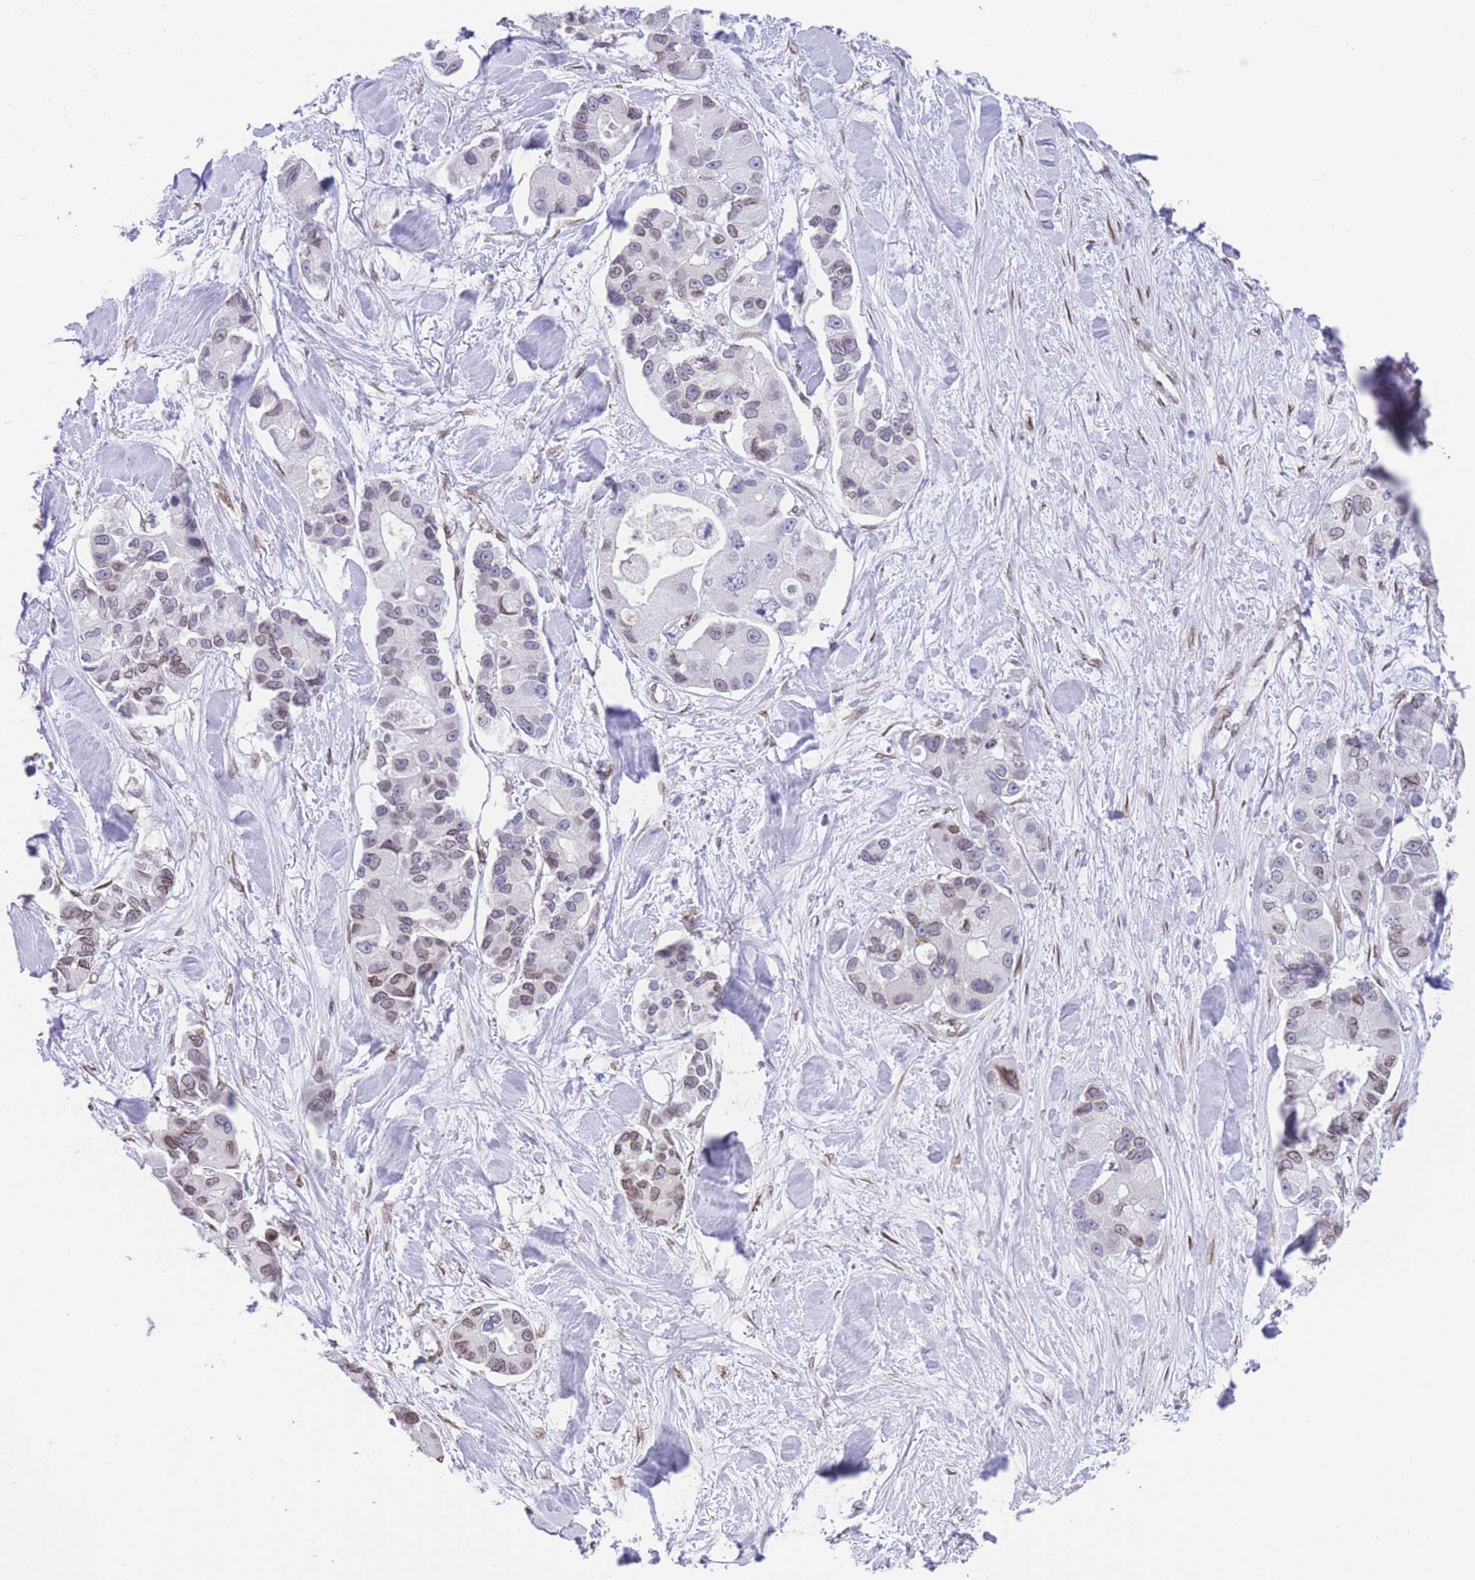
{"staining": {"intensity": "weak", "quantity": "25%-75%", "location": "cytoplasmic/membranous,nuclear"}, "tissue": "lung cancer", "cell_type": "Tumor cells", "image_type": "cancer", "snomed": [{"axis": "morphology", "description": "Adenocarcinoma, NOS"}, {"axis": "topography", "description": "Lung"}], "caption": "The histopathology image exhibits a brown stain indicating the presence of a protein in the cytoplasmic/membranous and nuclear of tumor cells in lung cancer (adenocarcinoma). The protein is shown in brown color, while the nuclei are stained blue.", "gene": "OR10AD1", "patient": {"sex": "female", "age": 54}}